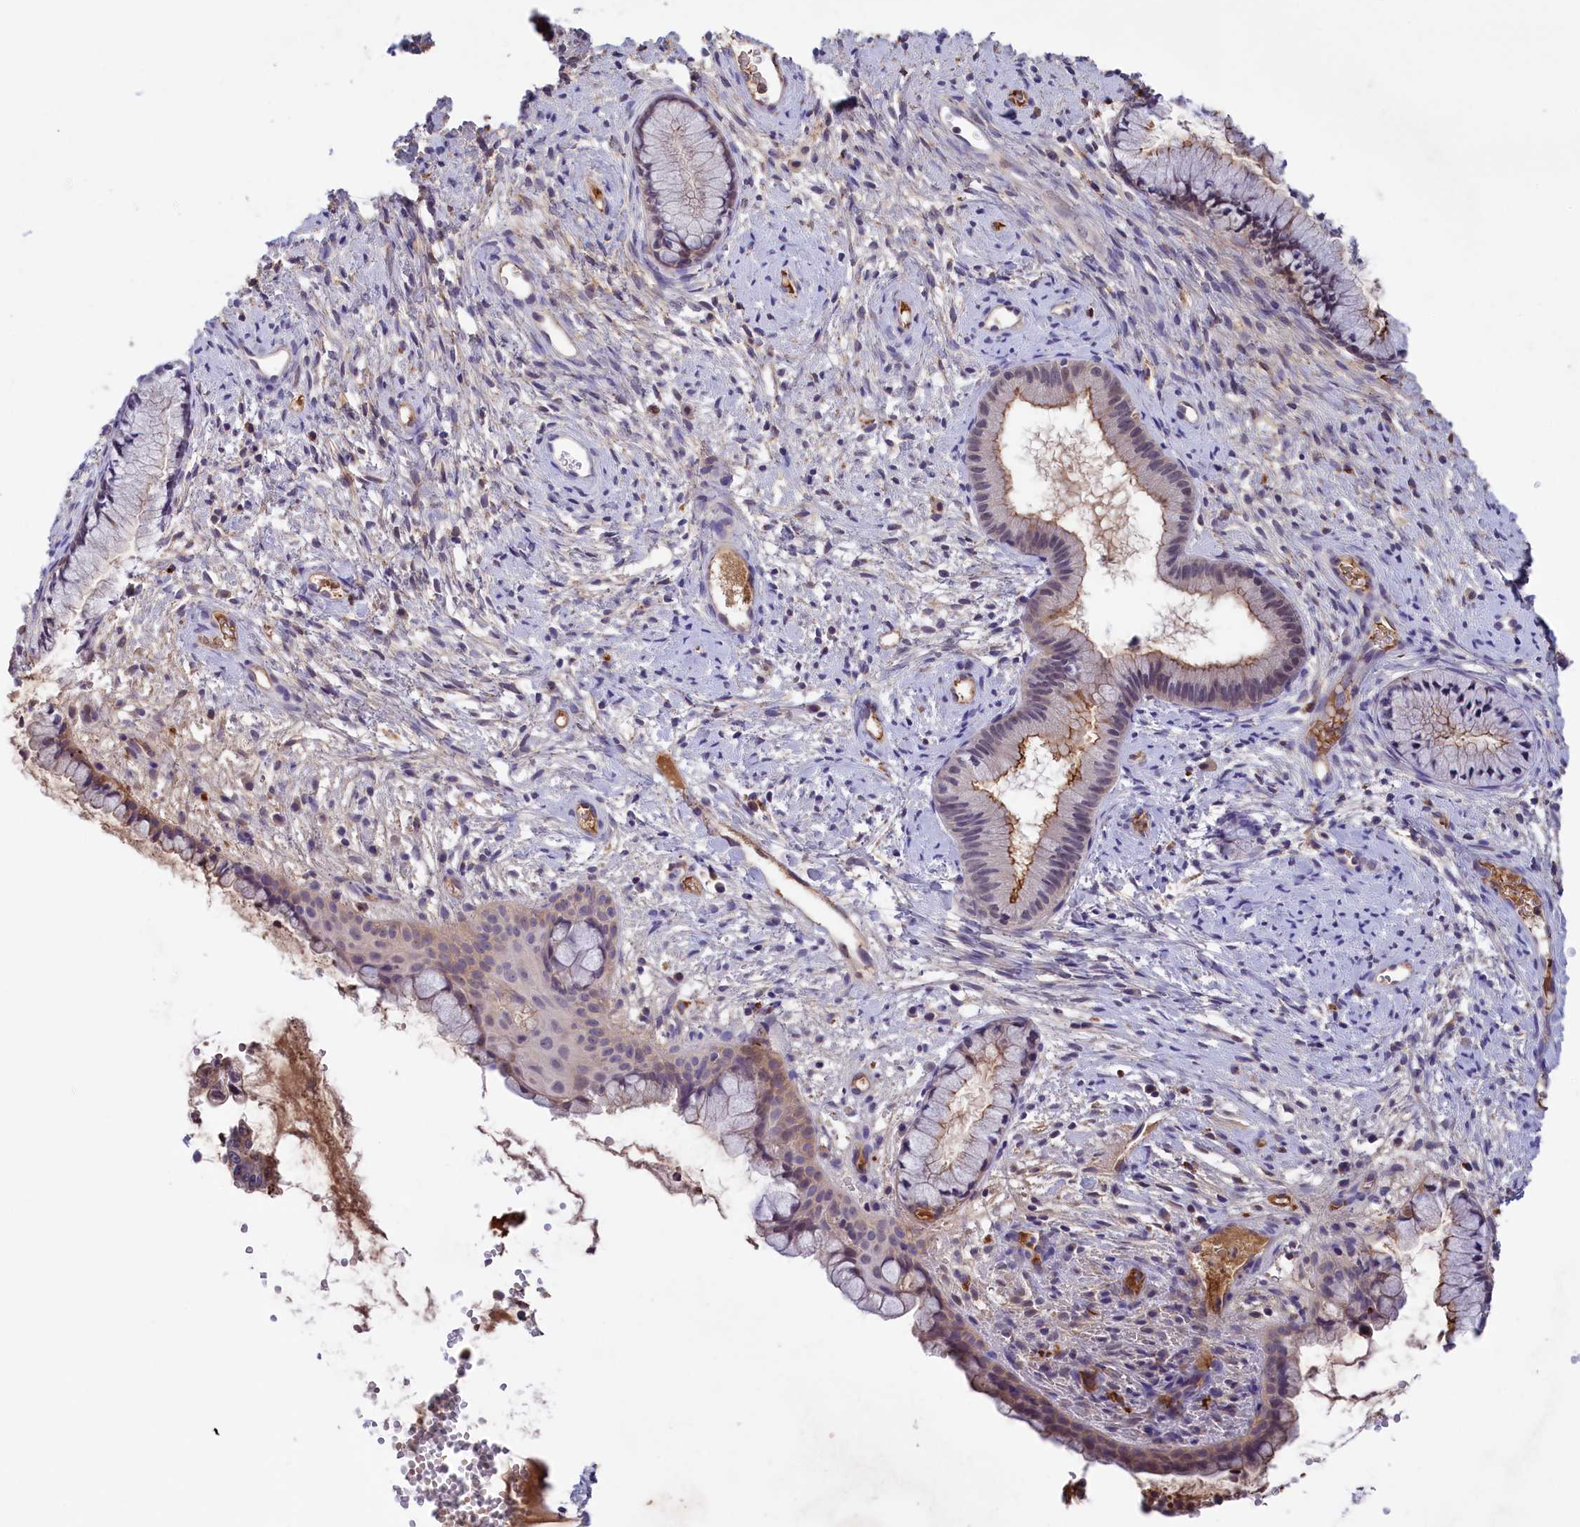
{"staining": {"intensity": "weak", "quantity": "25%-75%", "location": "cytoplasmic/membranous"}, "tissue": "cervix", "cell_type": "Glandular cells", "image_type": "normal", "snomed": [{"axis": "morphology", "description": "Normal tissue, NOS"}, {"axis": "topography", "description": "Cervix"}], "caption": "Cervix stained for a protein reveals weak cytoplasmic/membranous positivity in glandular cells. The staining is performed using DAB brown chromogen to label protein expression. The nuclei are counter-stained blue using hematoxylin.", "gene": "STYX", "patient": {"sex": "female", "age": 42}}